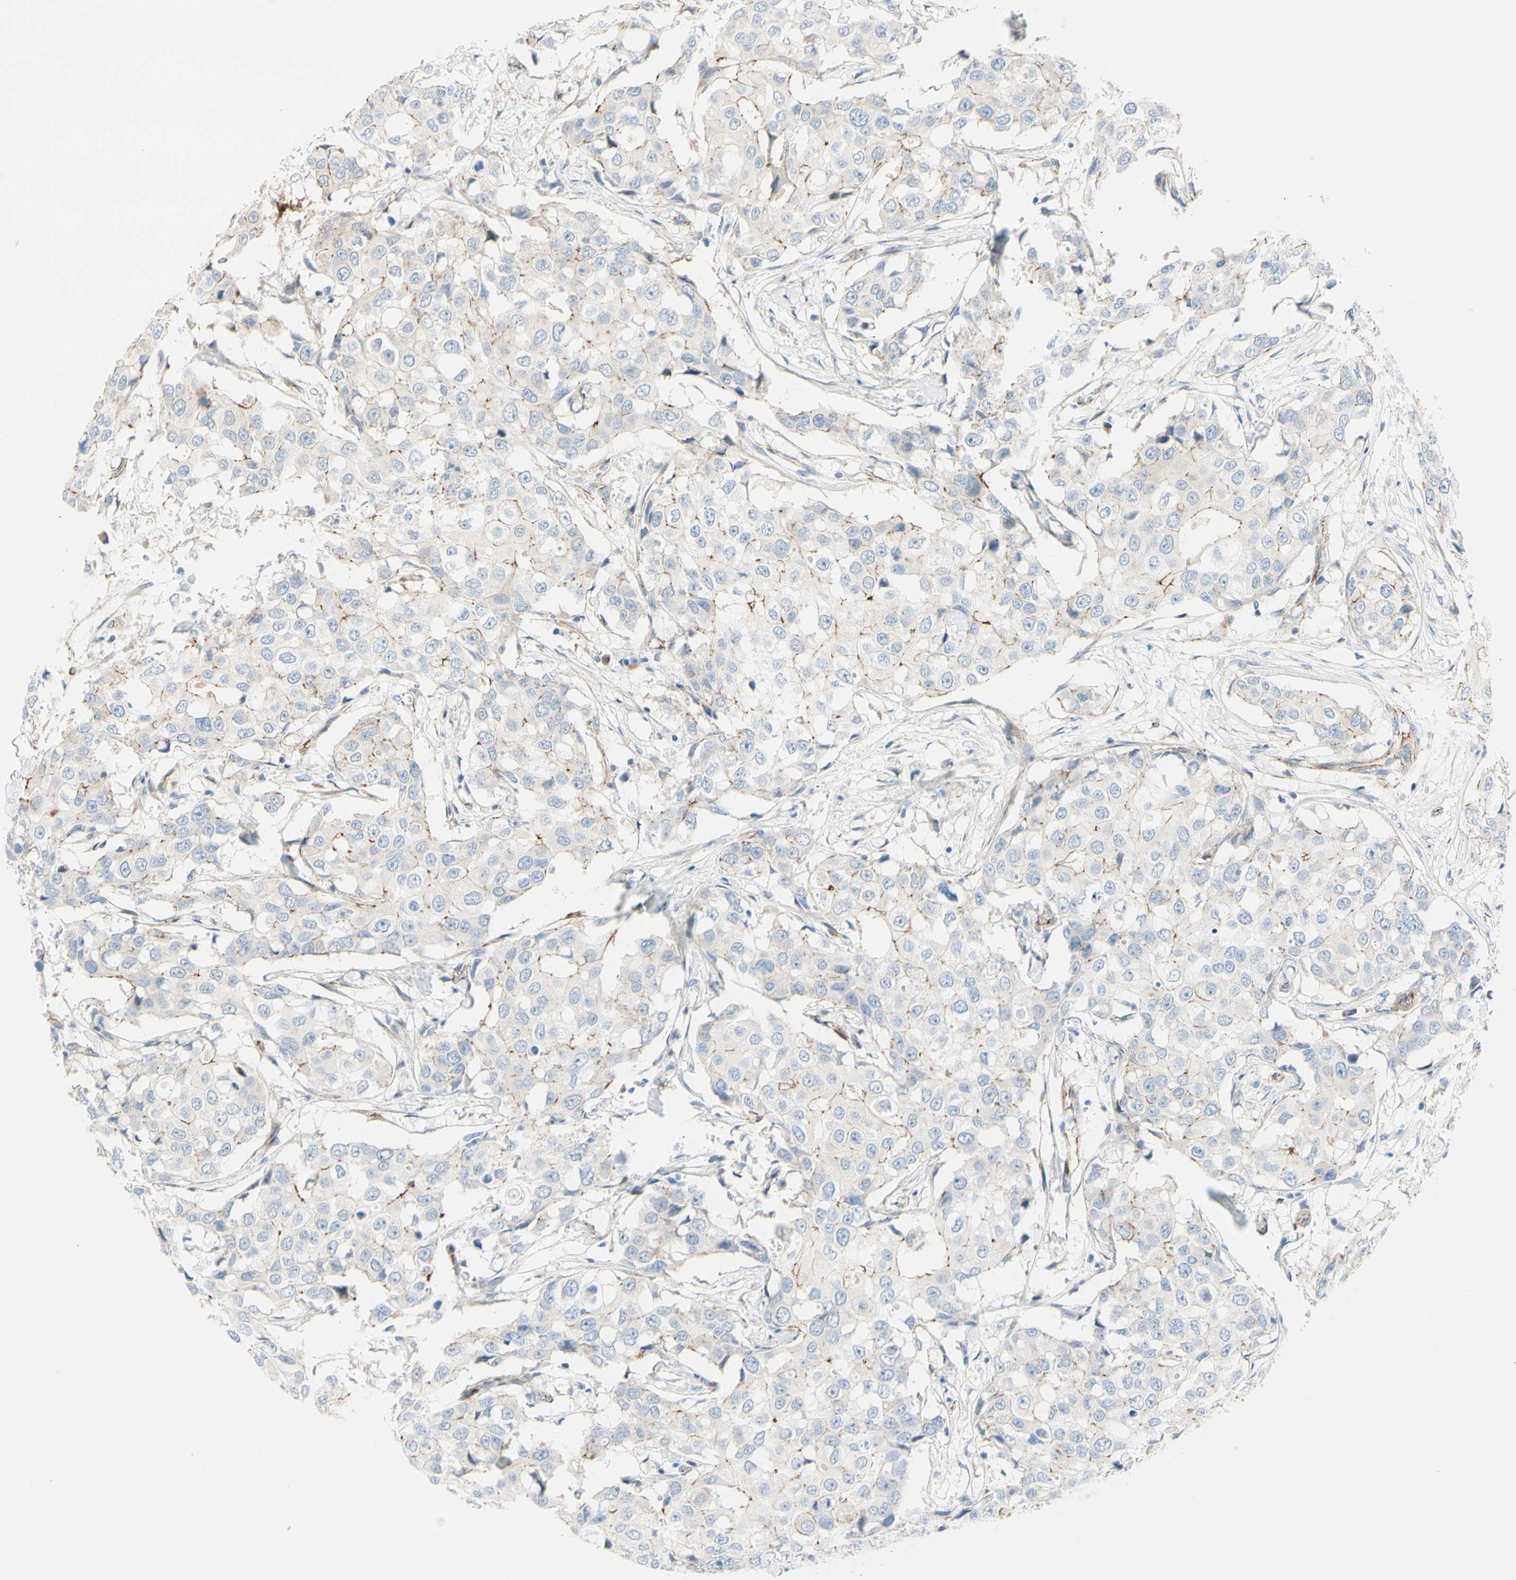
{"staining": {"intensity": "weak", "quantity": "<25%", "location": "cytoplasmic/membranous"}, "tissue": "breast cancer", "cell_type": "Tumor cells", "image_type": "cancer", "snomed": [{"axis": "morphology", "description": "Duct carcinoma"}, {"axis": "topography", "description": "Breast"}], "caption": "Immunohistochemistry (IHC) image of neoplastic tissue: human breast invasive ductal carcinoma stained with DAB (3,3'-diaminobenzidine) reveals no significant protein positivity in tumor cells.", "gene": "TJP1", "patient": {"sex": "female", "age": 27}}